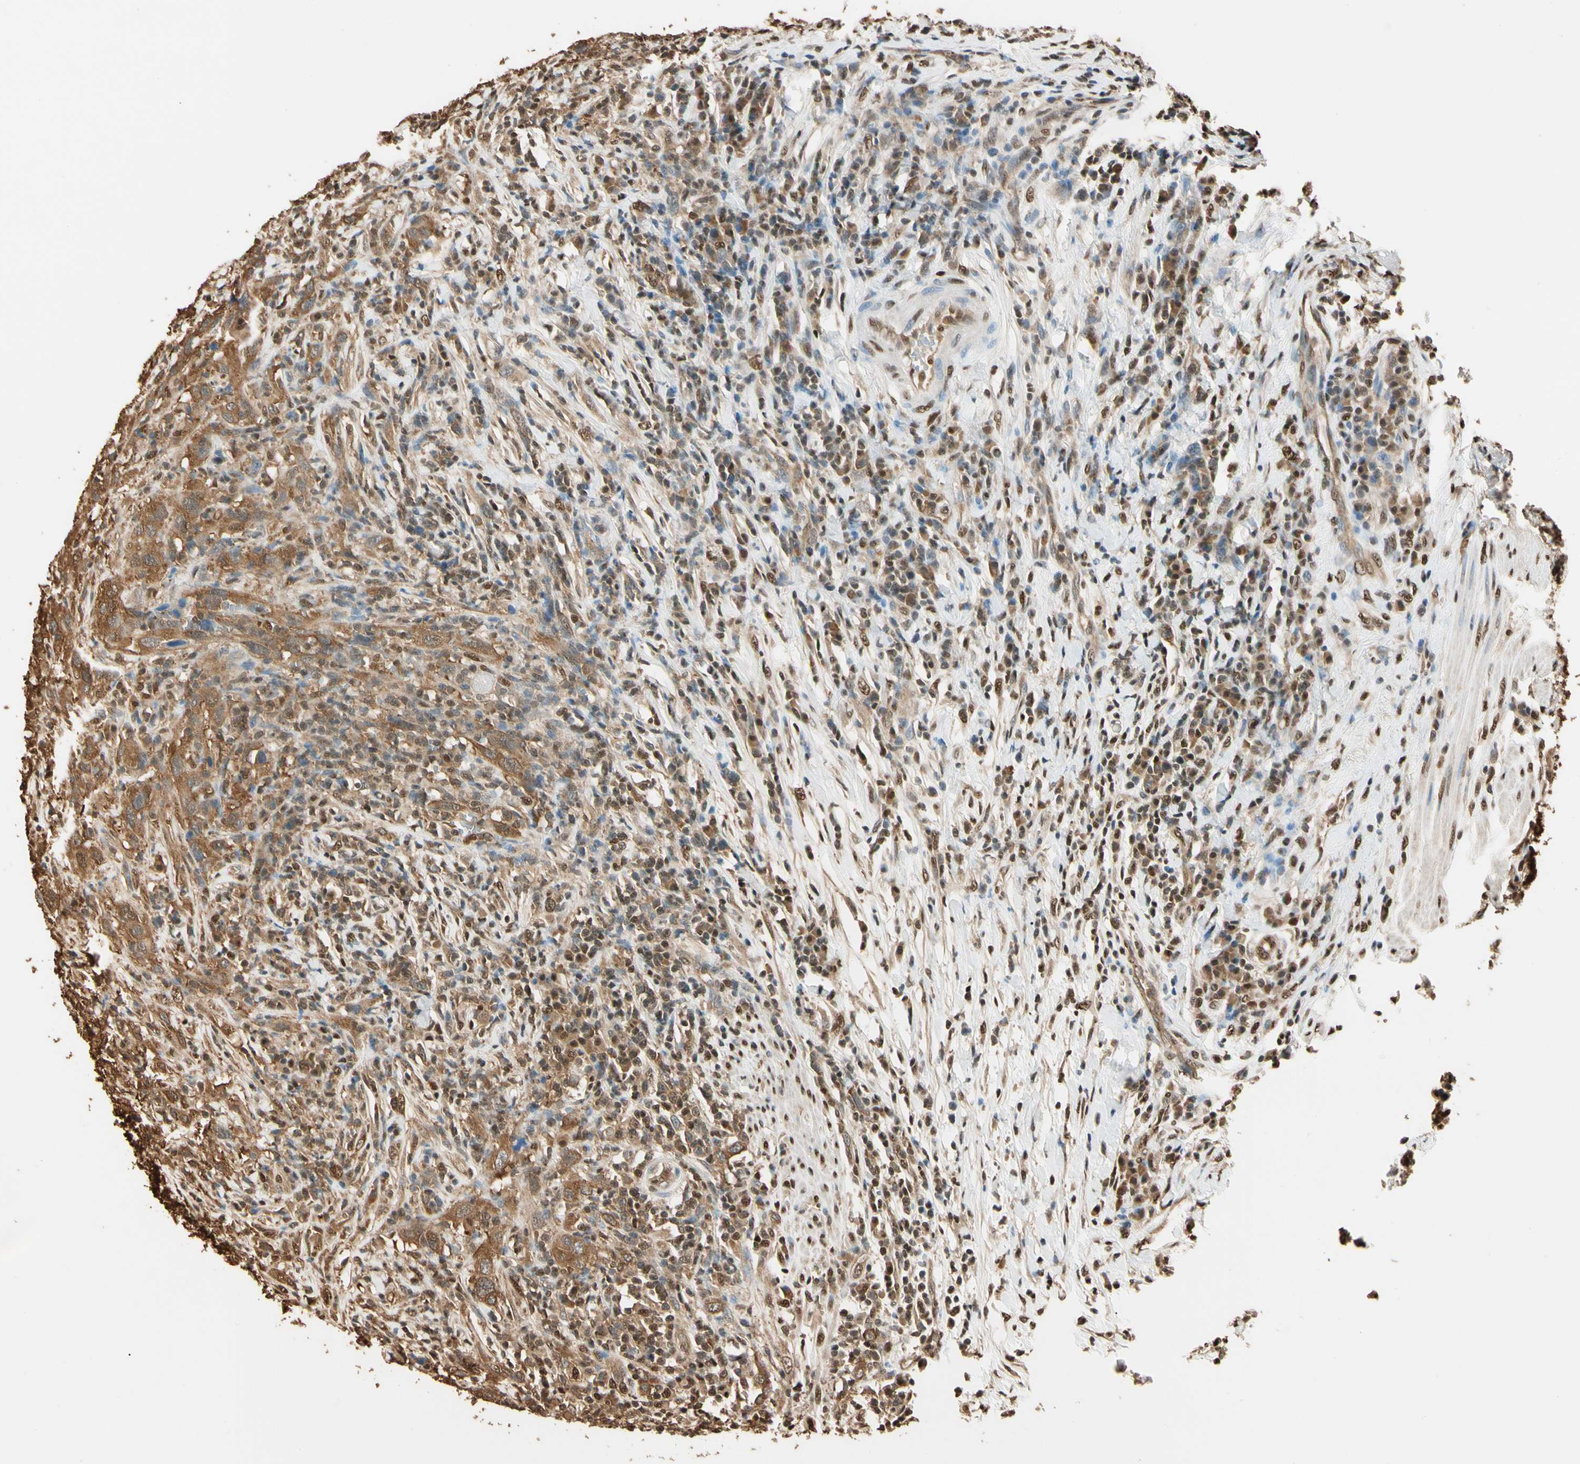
{"staining": {"intensity": "moderate", "quantity": ">75%", "location": "cytoplasmic/membranous,nuclear"}, "tissue": "urothelial cancer", "cell_type": "Tumor cells", "image_type": "cancer", "snomed": [{"axis": "morphology", "description": "Urothelial carcinoma, High grade"}, {"axis": "topography", "description": "Urinary bladder"}], "caption": "Immunohistochemical staining of urothelial cancer reveals moderate cytoplasmic/membranous and nuclear protein staining in about >75% of tumor cells.", "gene": "PNCK", "patient": {"sex": "male", "age": 61}}